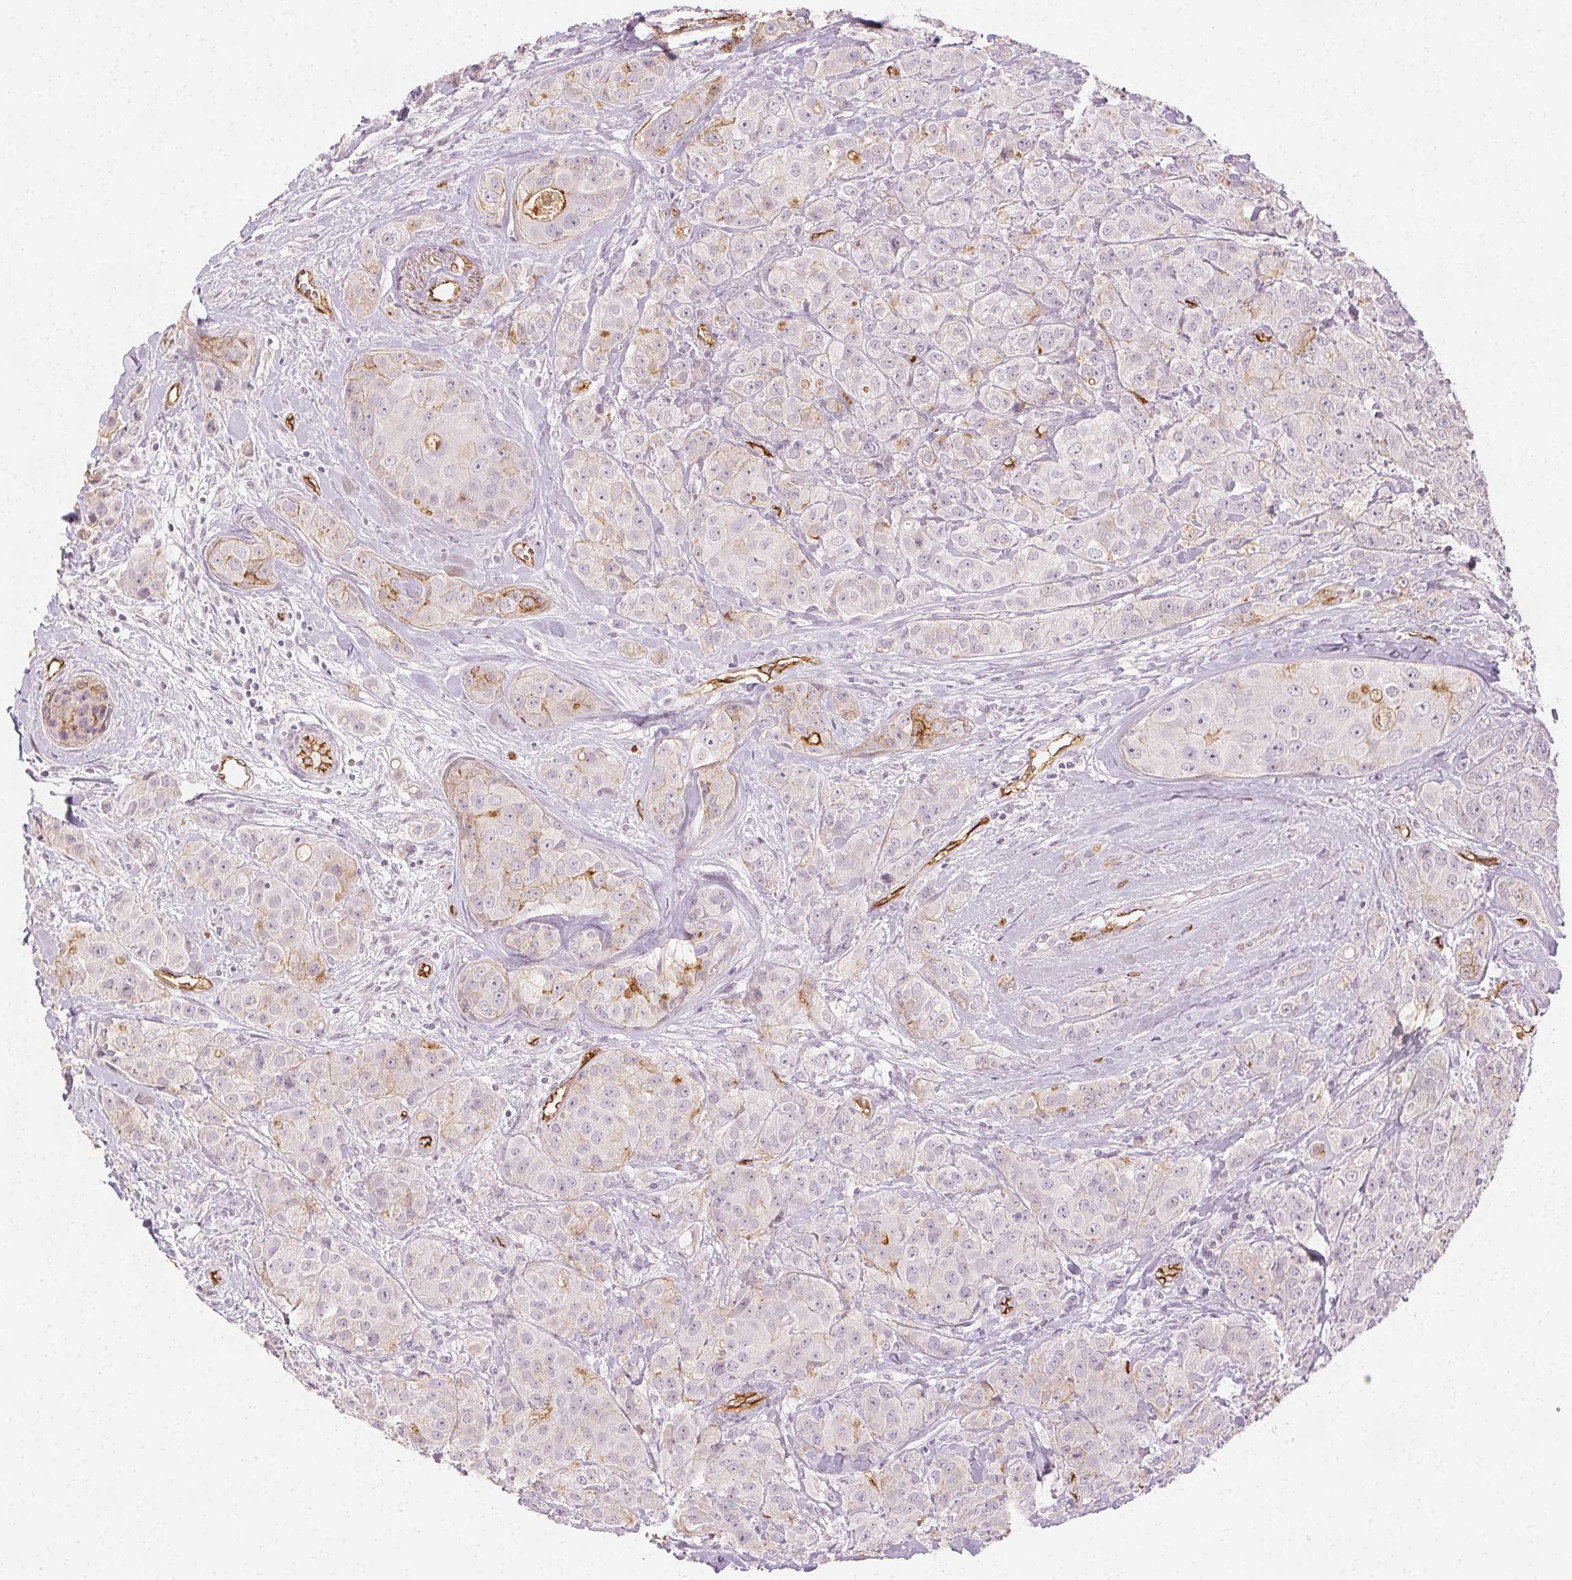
{"staining": {"intensity": "strong", "quantity": "<25%", "location": "cytoplasmic/membranous"}, "tissue": "breast cancer", "cell_type": "Tumor cells", "image_type": "cancer", "snomed": [{"axis": "morphology", "description": "Duct carcinoma"}, {"axis": "topography", "description": "Breast"}], "caption": "About <25% of tumor cells in breast cancer exhibit strong cytoplasmic/membranous protein staining as visualized by brown immunohistochemical staining.", "gene": "PODXL", "patient": {"sex": "female", "age": 43}}